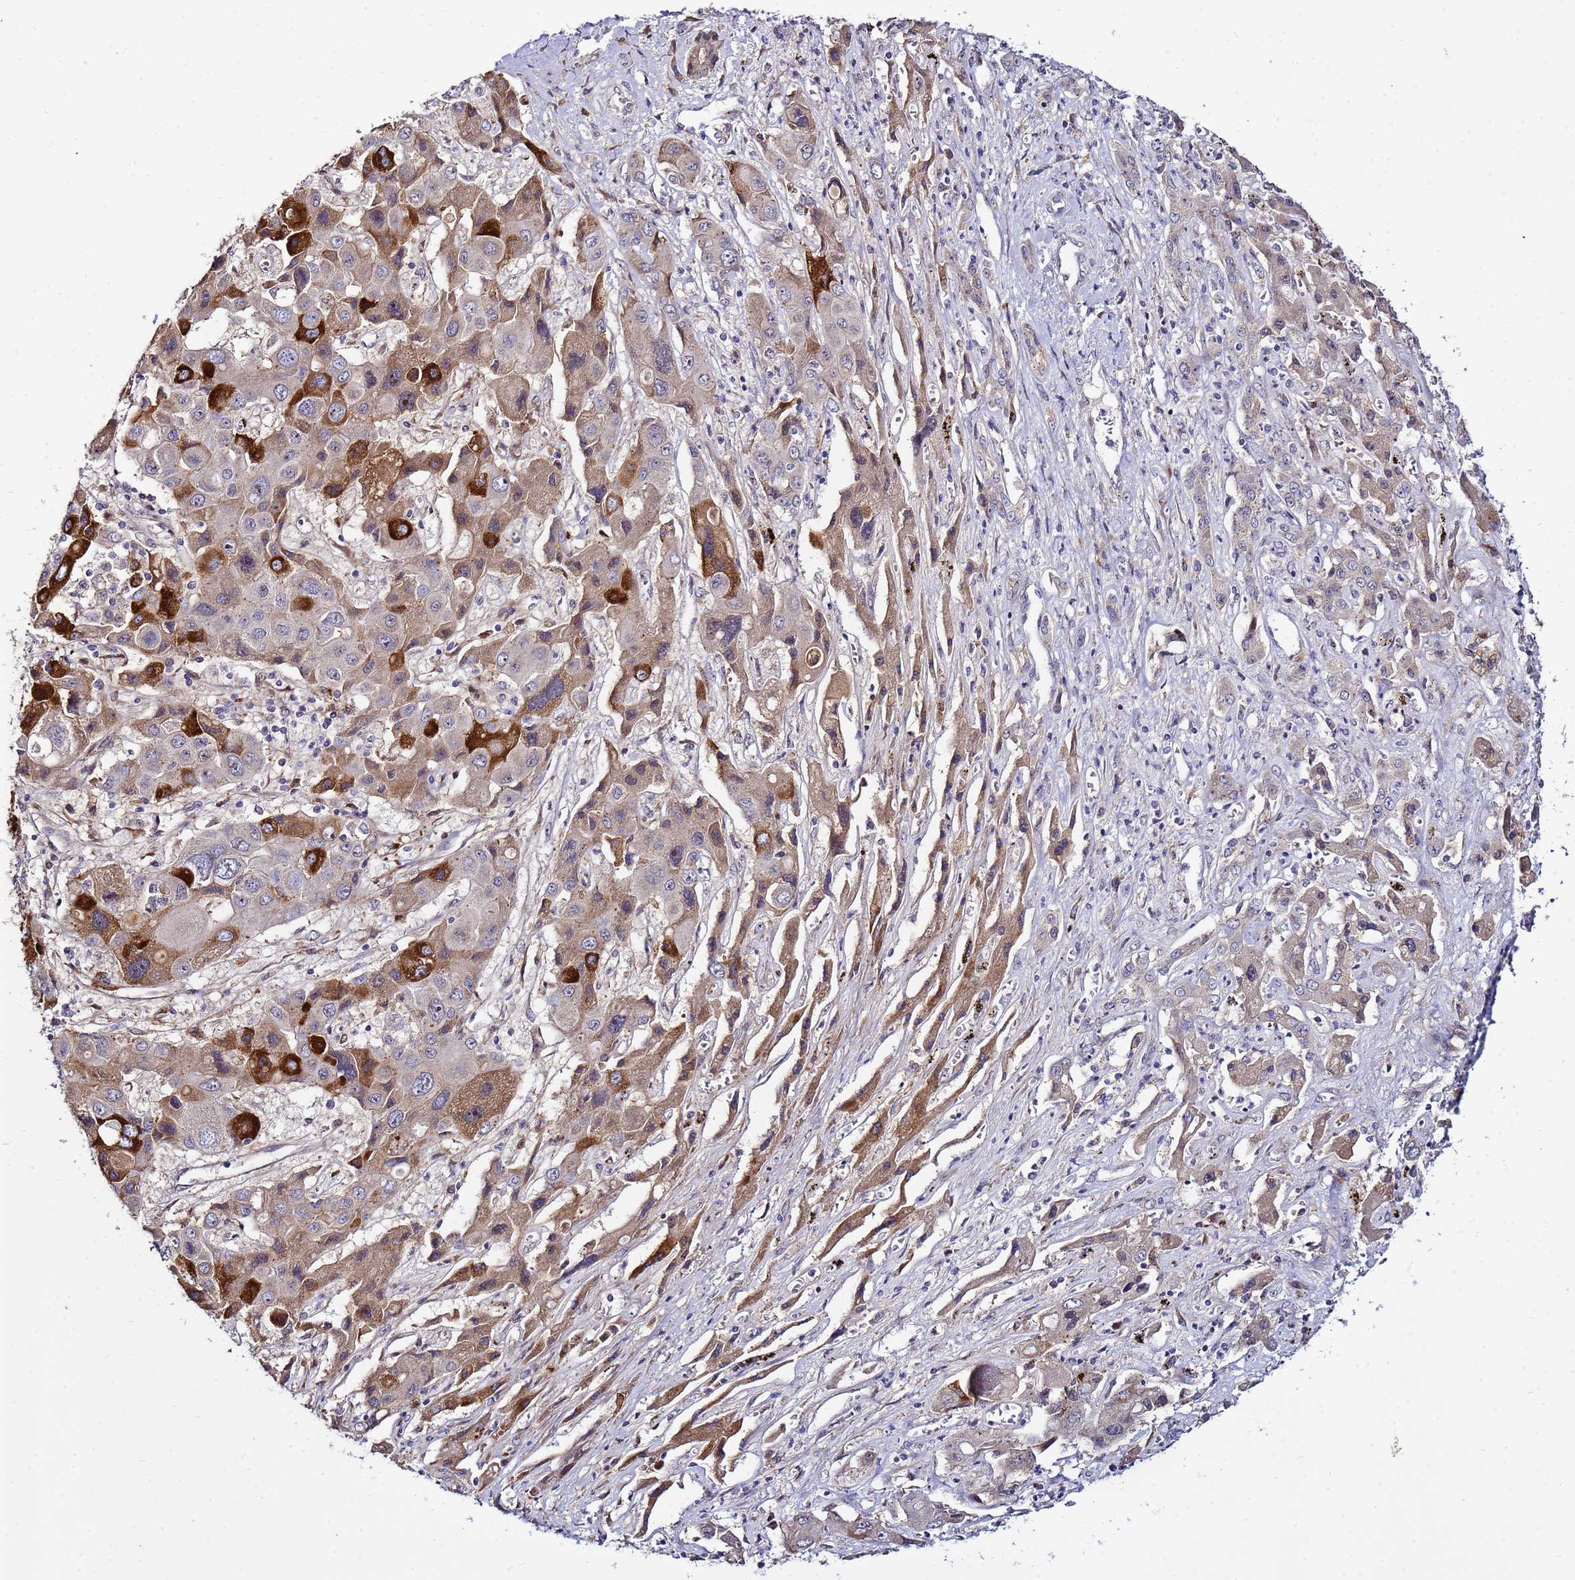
{"staining": {"intensity": "strong", "quantity": "<25%", "location": "cytoplasmic/membranous"}, "tissue": "liver cancer", "cell_type": "Tumor cells", "image_type": "cancer", "snomed": [{"axis": "morphology", "description": "Cholangiocarcinoma"}, {"axis": "topography", "description": "Liver"}], "caption": "IHC micrograph of neoplastic tissue: human liver cholangiocarcinoma stained using immunohistochemistry (IHC) exhibits medium levels of strong protein expression localized specifically in the cytoplasmic/membranous of tumor cells, appearing as a cytoplasmic/membranous brown color.", "gene": "NOL8", "patient": {"sex": "male", "age": 67}}